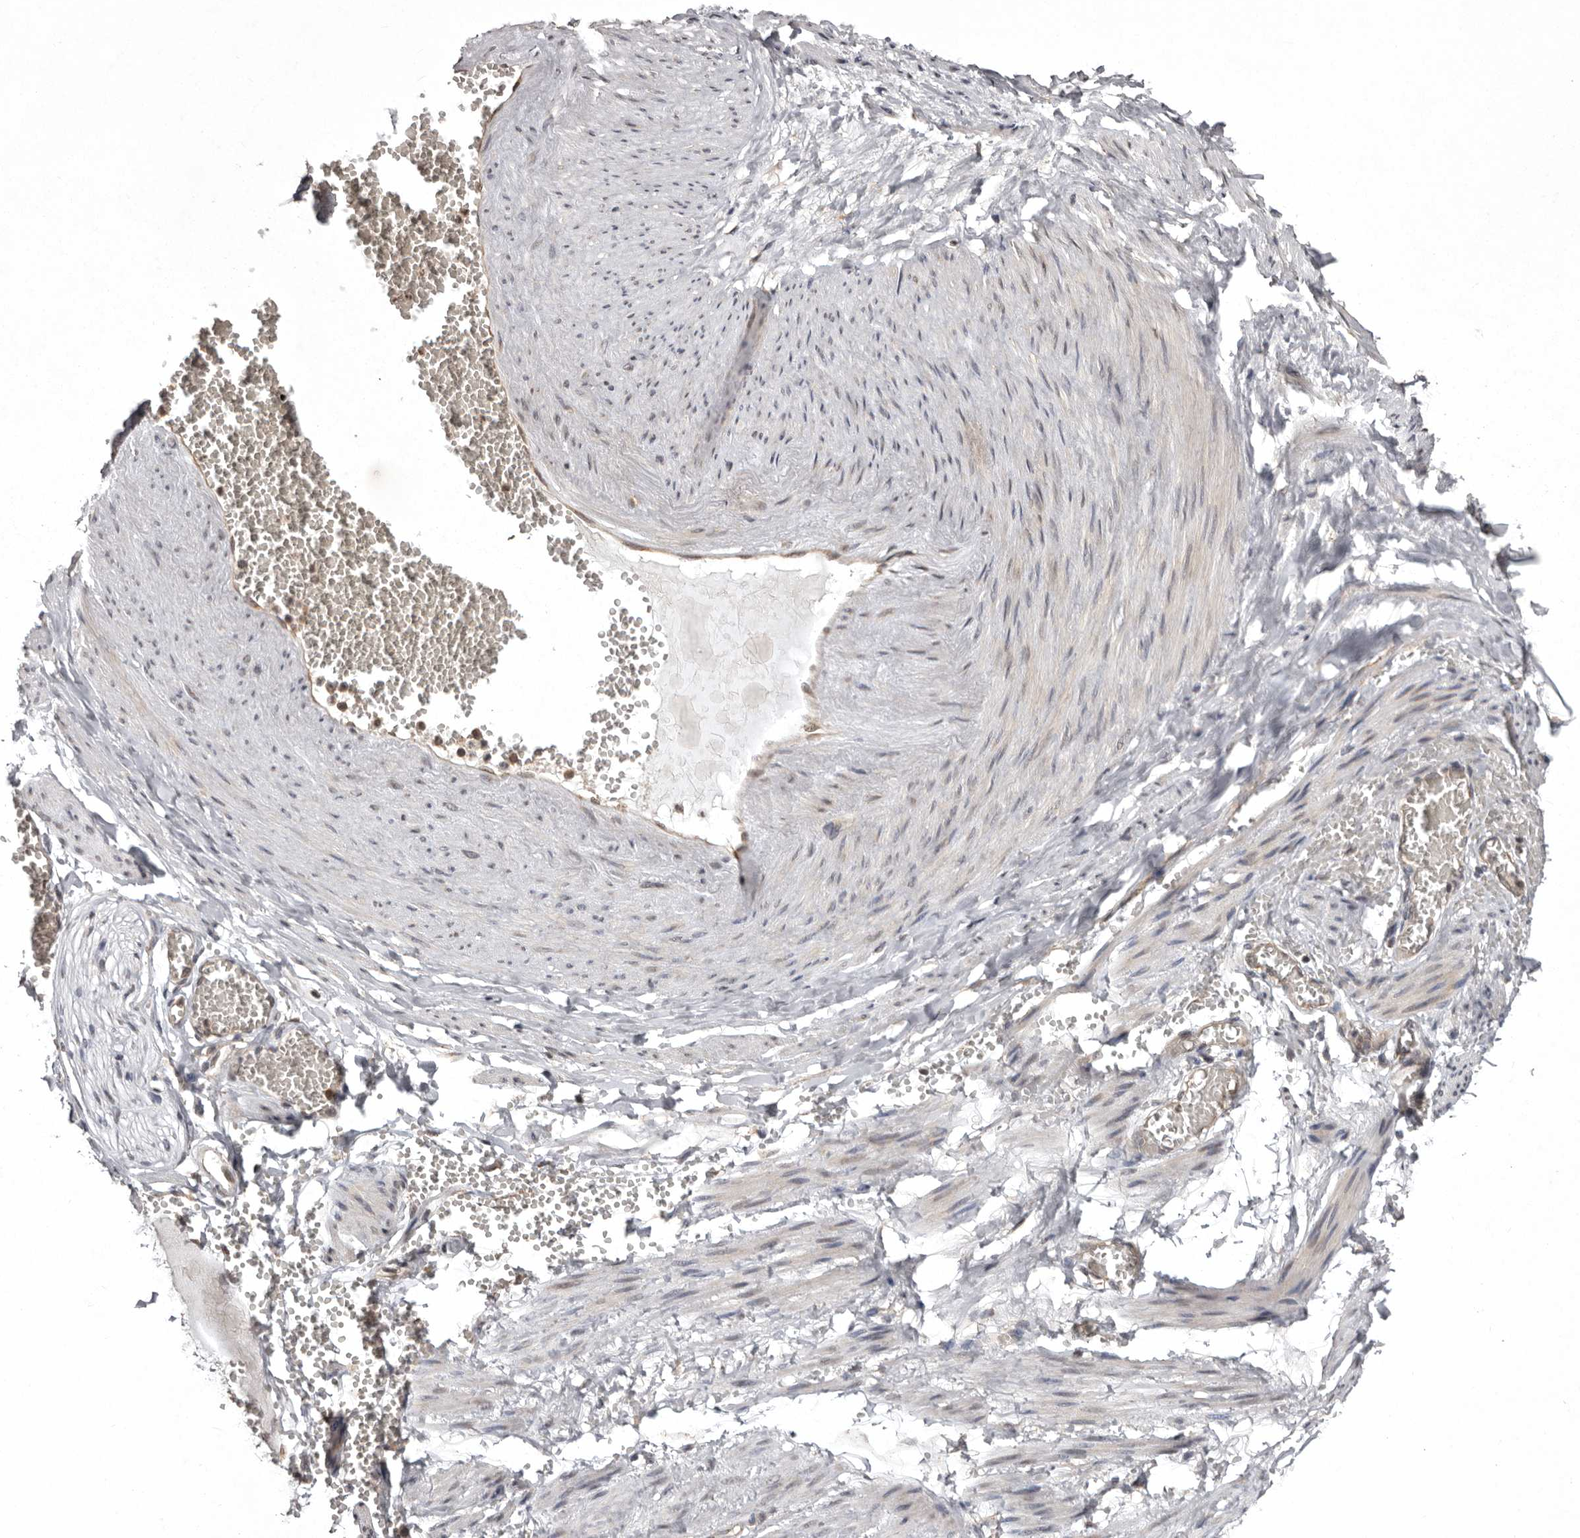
{"staining": {"intensity": "strong", "quantity": "25%-75%", "location": "nuclear"}, "tissue": "soft tissue", "cell_type": "Chondrocytes", "image_type": "normal", "snomed": [{"axis": "morphology", "description": "Normal tissue, NOS"}, {"axis": "topography", "description": "Smooth muscle"}, {"axis": "topography", "description": "Peripheral nerve tissue"}], "caption": "This photomicrograph demonstrates immunohistochemistry (IHC) staining of benign human soft tissue, with high strong nuclear expression in about 25%-75% of chondrocytes.", "gene": "DARS1", "patient": {"sex": "female", "age": 39}}